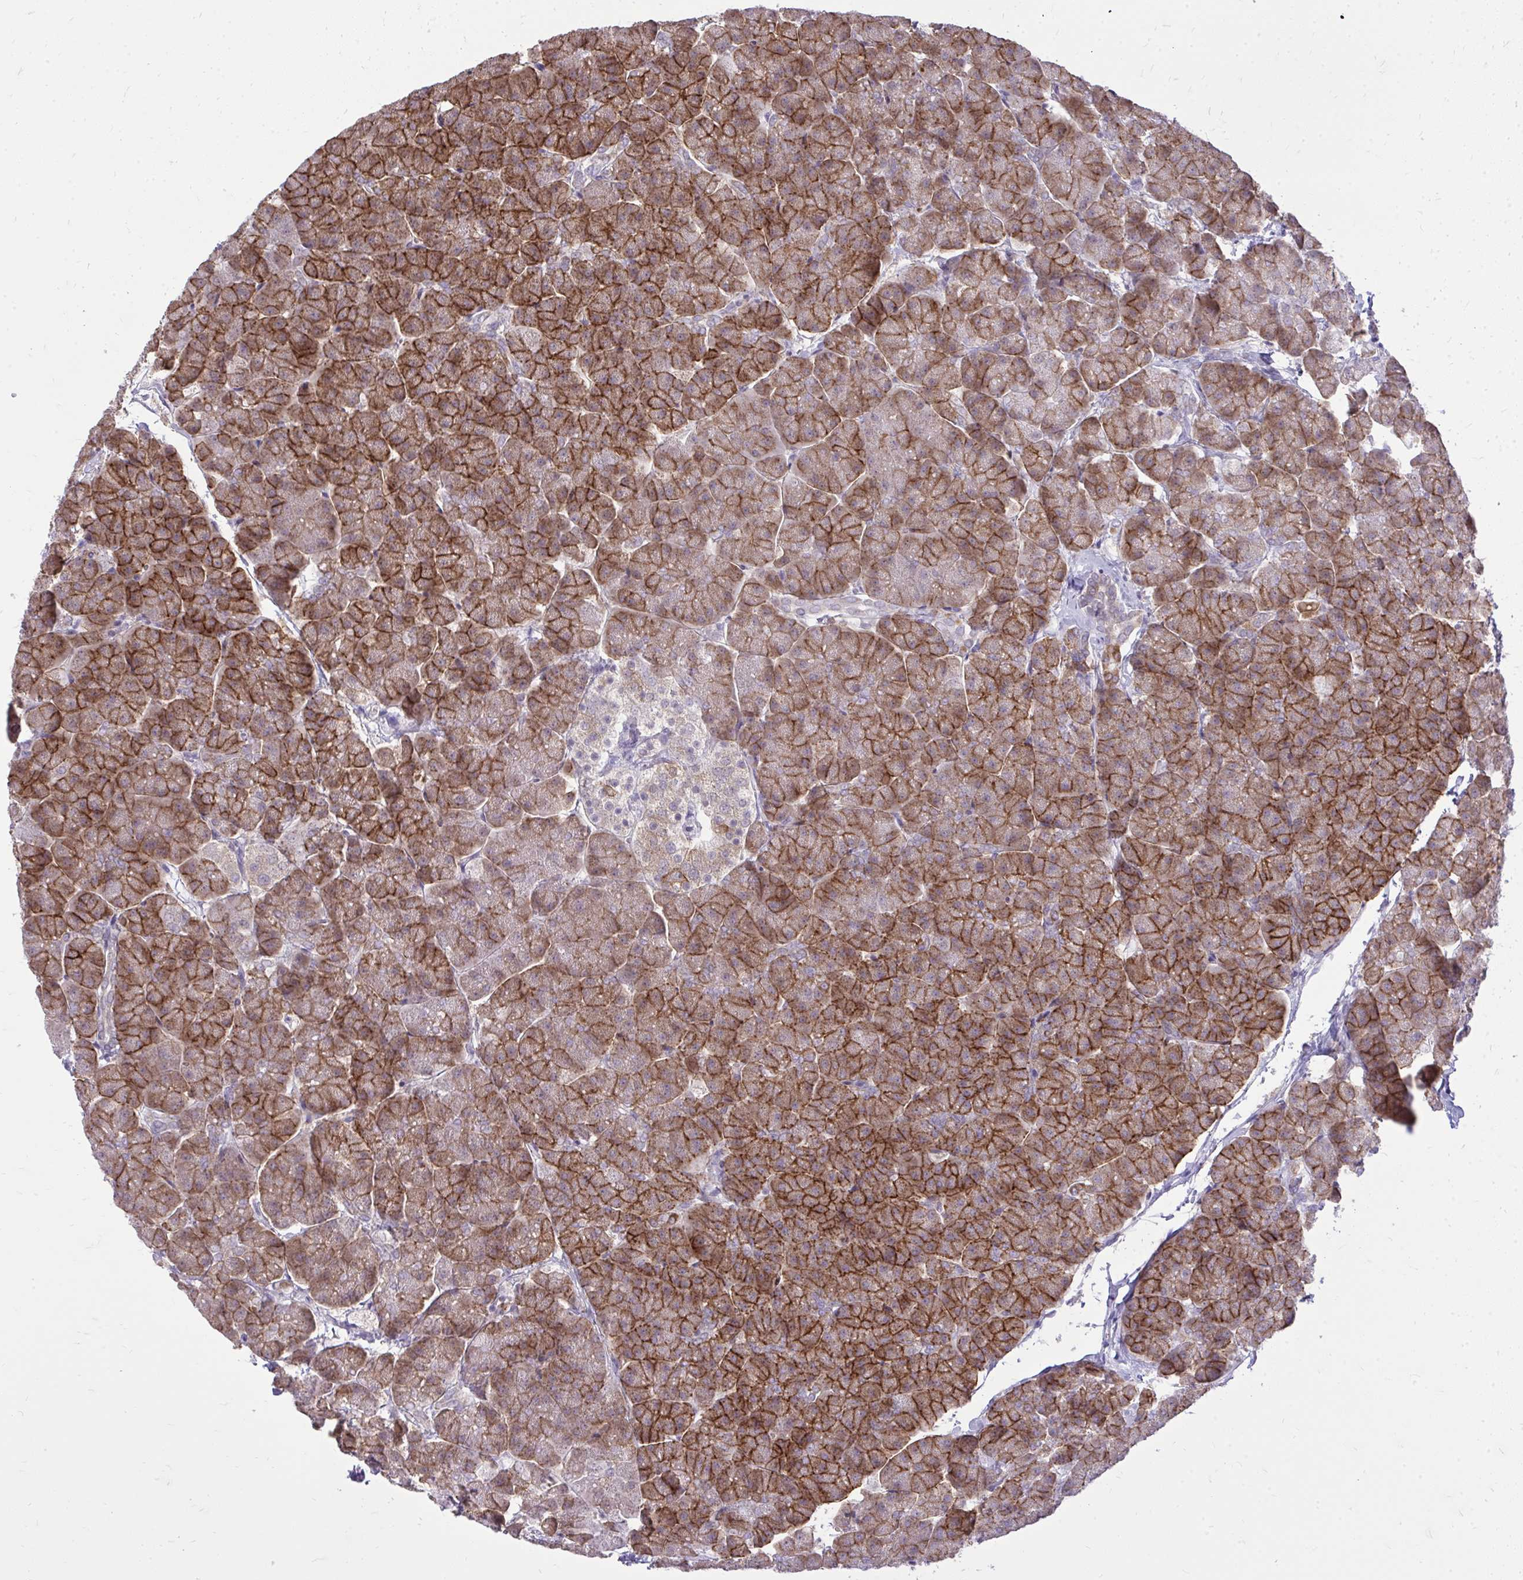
{"staining": {"intensity": "strong", "quantity": ">75%", "location": "cytoplasmic/membranous"}, "tissue": "pancreas", "cell_type": "Exocrine glandular cells", "image_type": "normal", "snomed": [{"axis": "morphology", "description": "Normal tissue, NOS"}, {"axis": "topography", "description": "Pancreas"}, {"axis": "topography", "description": "Peripheral nerve tissue"}], "caption": "IHC photomicrograph of normal pancreas: pancreas stained using immunohistochemistry (IHC) displays high levels of strong protein expression localized specifically in the cytoplasmic/membranous of exocrine glandular cells, appearing as a cytoplasmic/membranous brown color.", "gene": "SPTBN2", "patient": {"sex": "male", "age": 54}}